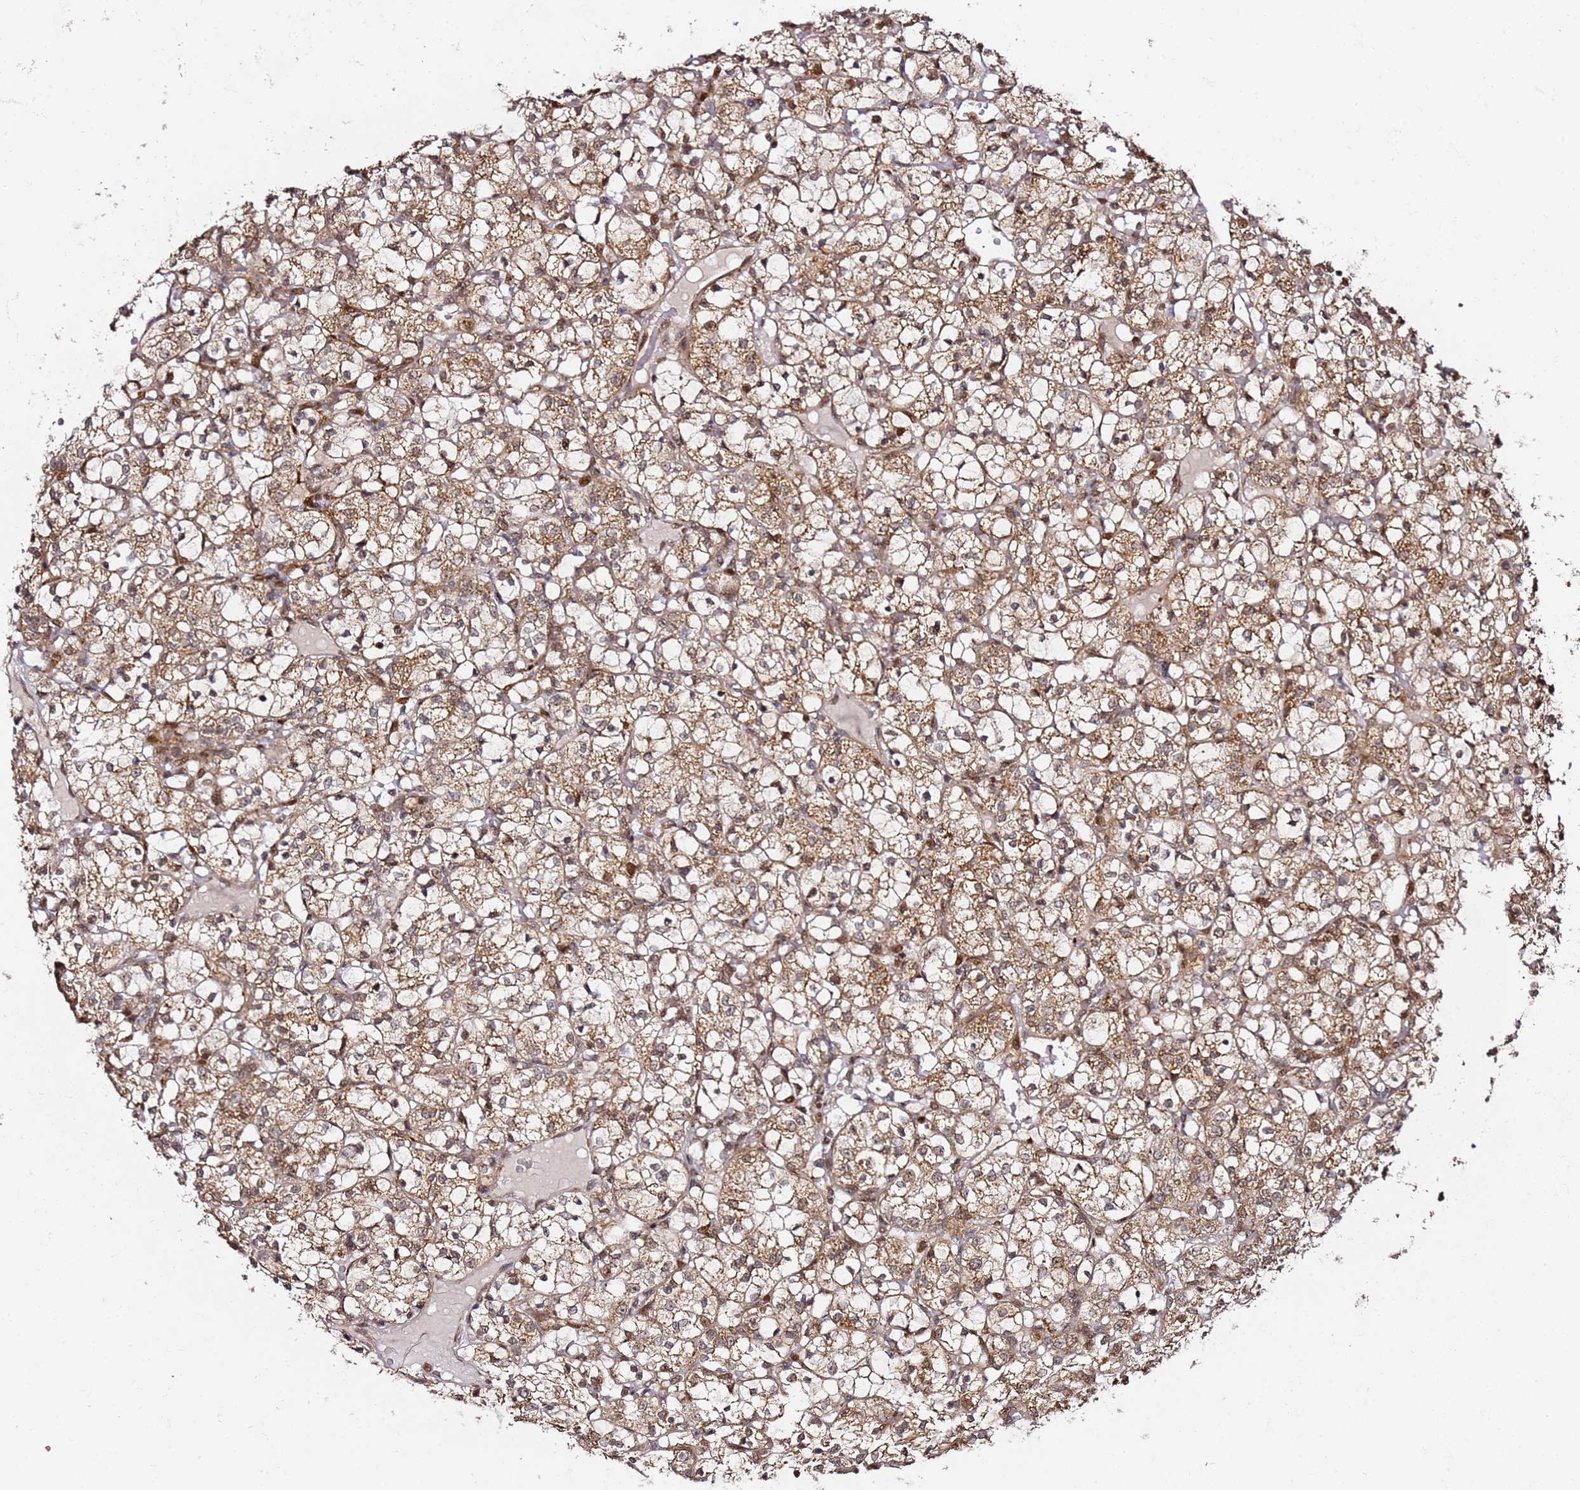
{"staining": {"intensity": "moderate", "quantity": ">75%", "location": "cytoplasmic/membranous"}, "tissue": "renal cancer", "cell_type": "Tumor cells", "image_type": "cancer", "snomed": [{"axis": "morphology", "description": "Adenocarcinoma, NOS"}, {"axis": "topography", "description": "Kidney"}], "caption": "This image displays adenocarcinoma (renal) stained with immunohistochemistry (IHC) to label a protein in brown. The cytoplasmic/membranous of tumor cells show moderate positivity for the protein. Nuclei are counter-stained blue.", "gene": "TP53AIP1", "patient": {"sex": "female", "age": 69}}